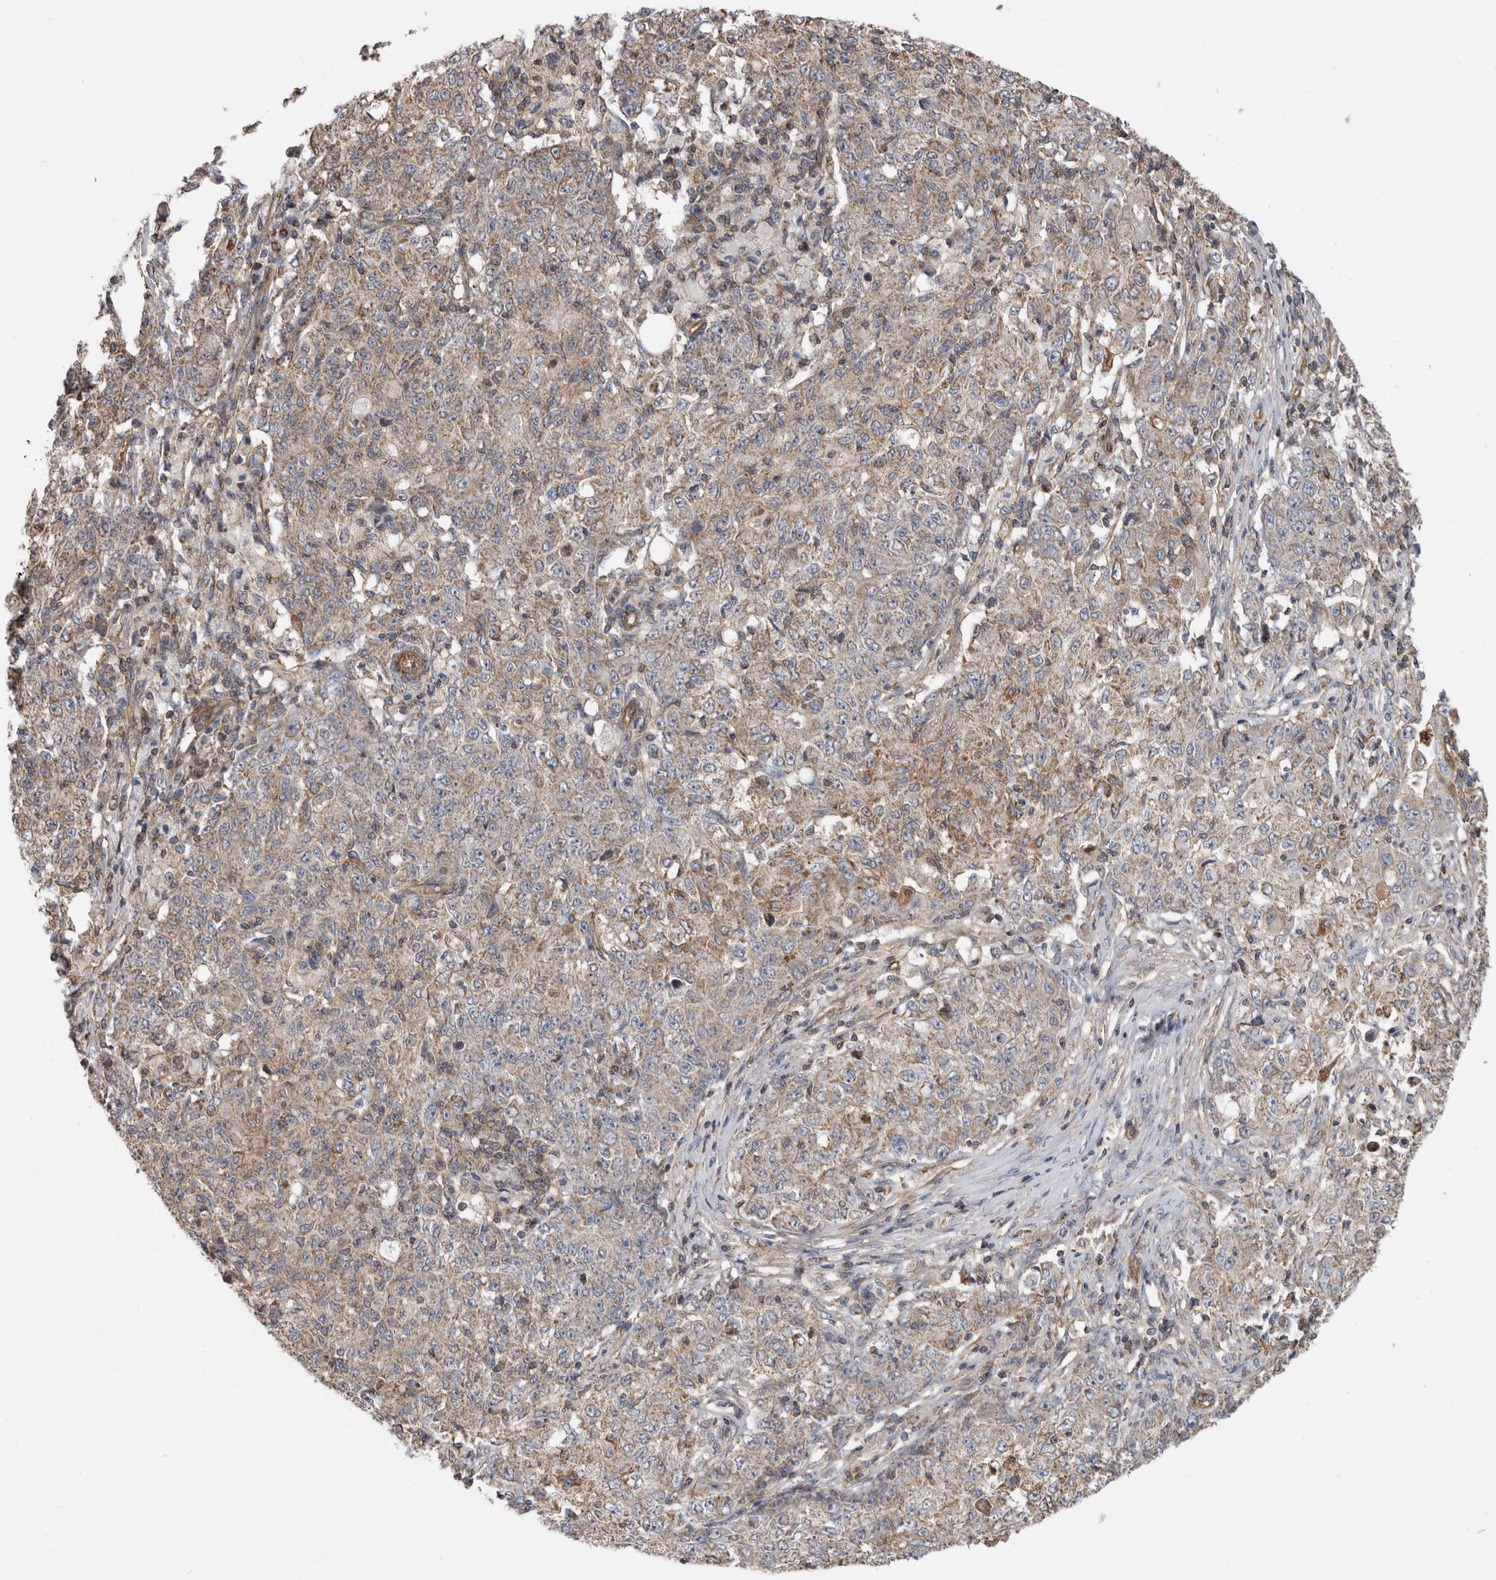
{"staining": {"intensity": "weak", "quantity": ">75%", "location": "cytoplasmic/membranous"}, "tissue": "ovarian cancer", "cell_type": "Tumor cells", "image_type": "cancer", "snomed": [{"axis": "morphology", "description": "Carcinoma, endometroid"}, {"axis": "topography", "description": "Ovary"}], "caption": "Immunohistochemical staining of human ovarian cancer (endometroid carcinoma) demonstrates weak cytoplasmic/membranous protein positivity in about >75% of tumor cells. The staining was performed using DAB (3,3'-diaminobenzidine), with brown indicating positive protein expression. Nuclei are stained blue with hematoxylin.", "gene": "SFXN2", "patient": {"sex": "female", "age": 42}}